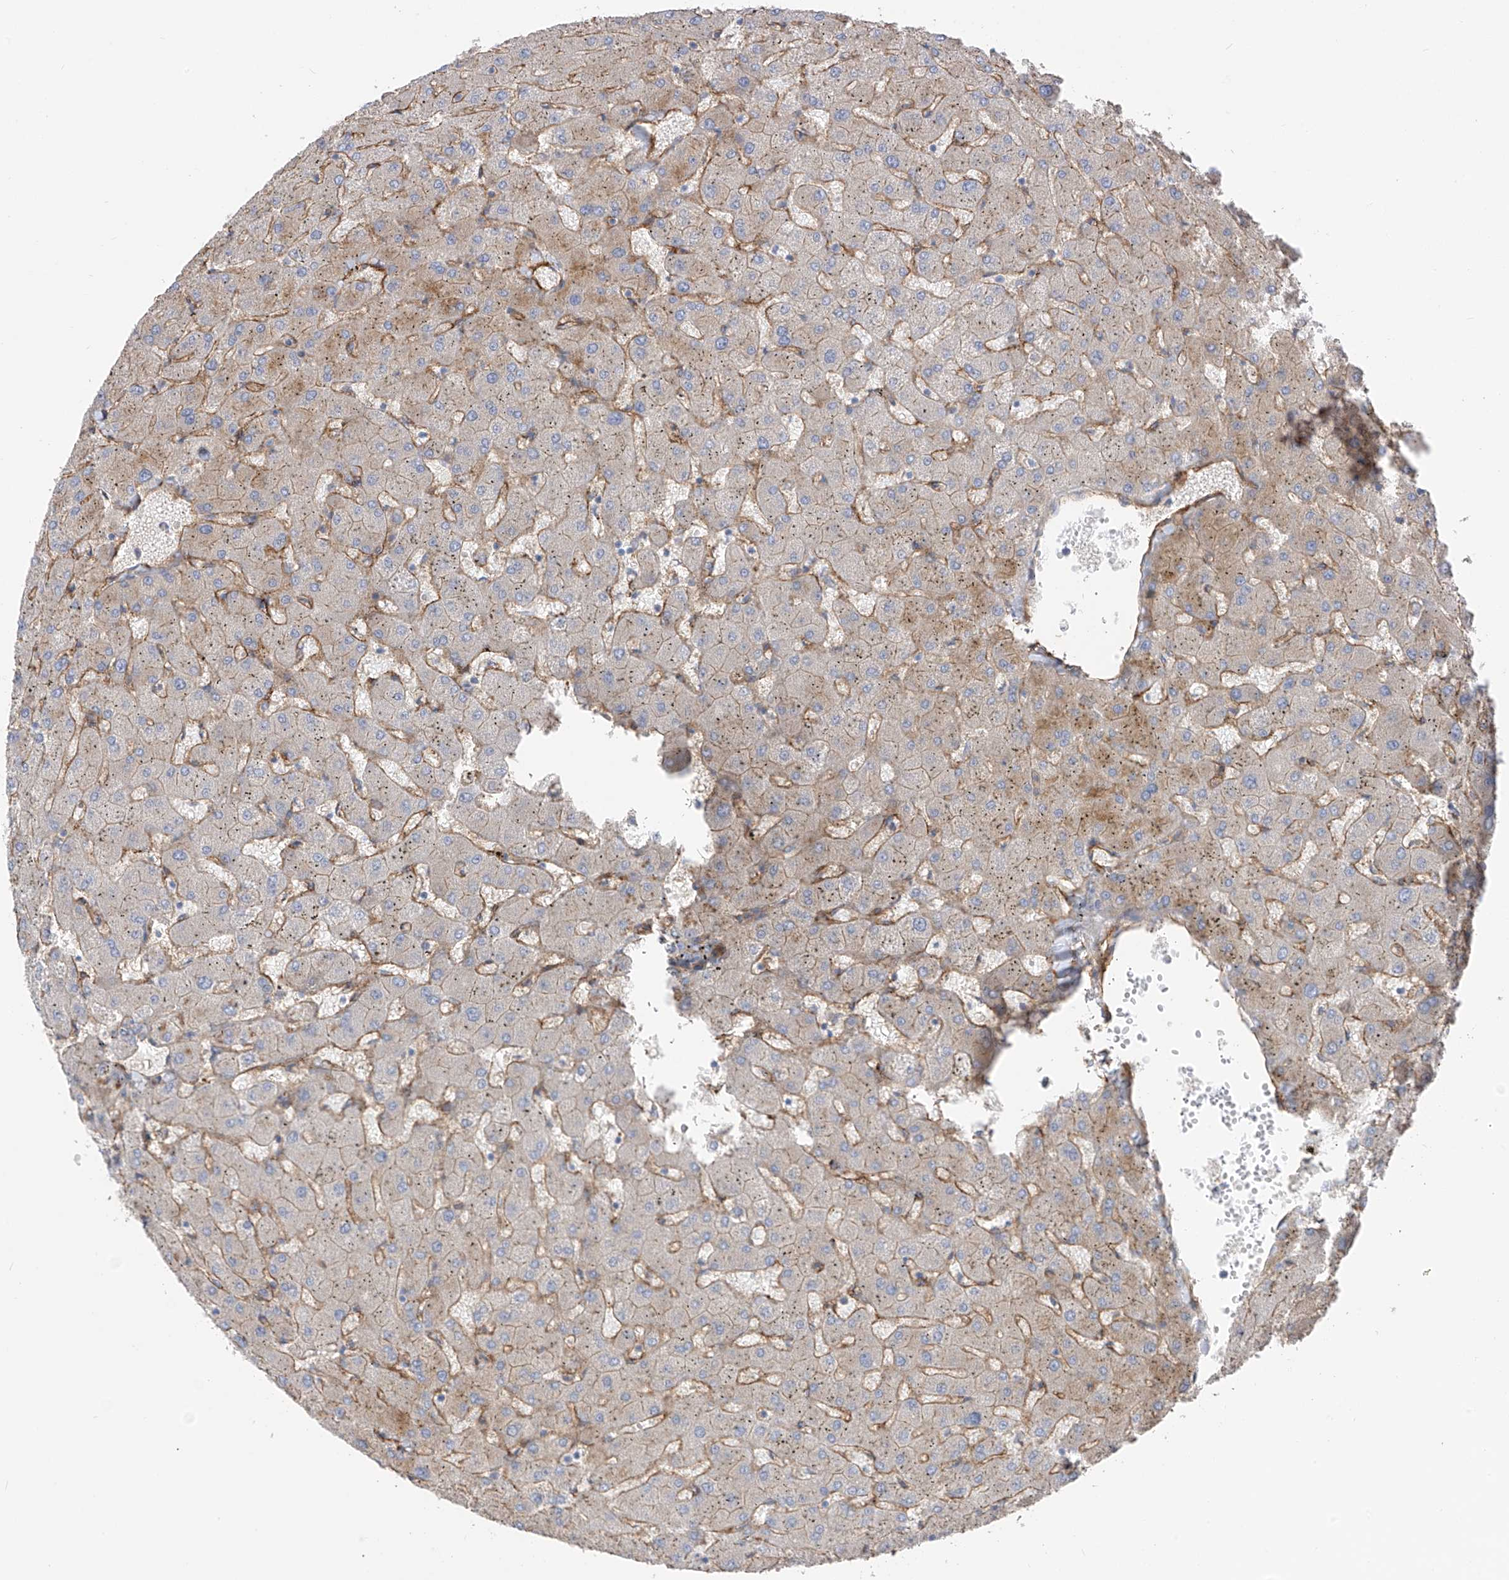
{"staining": {"intensity": "weak", "quantity": "25%-75%", "location": "cytoplasmic/membranous"}, "tissue": "liver", "cell_type": "Hepatocytes", "image_type": "normal", "snomed": [{"axis": "morphology", "description": "Normal tissue, NOS"}, {"axis": "topography", "description": "Liver"}], "caption": "Hepatocytes demonstrate weak cytoplasmic/membranous expression in about 25%-75% of cells in normal liver.", "gene": "ITGA9", "patient": {"sex": "female", "age": 63}}